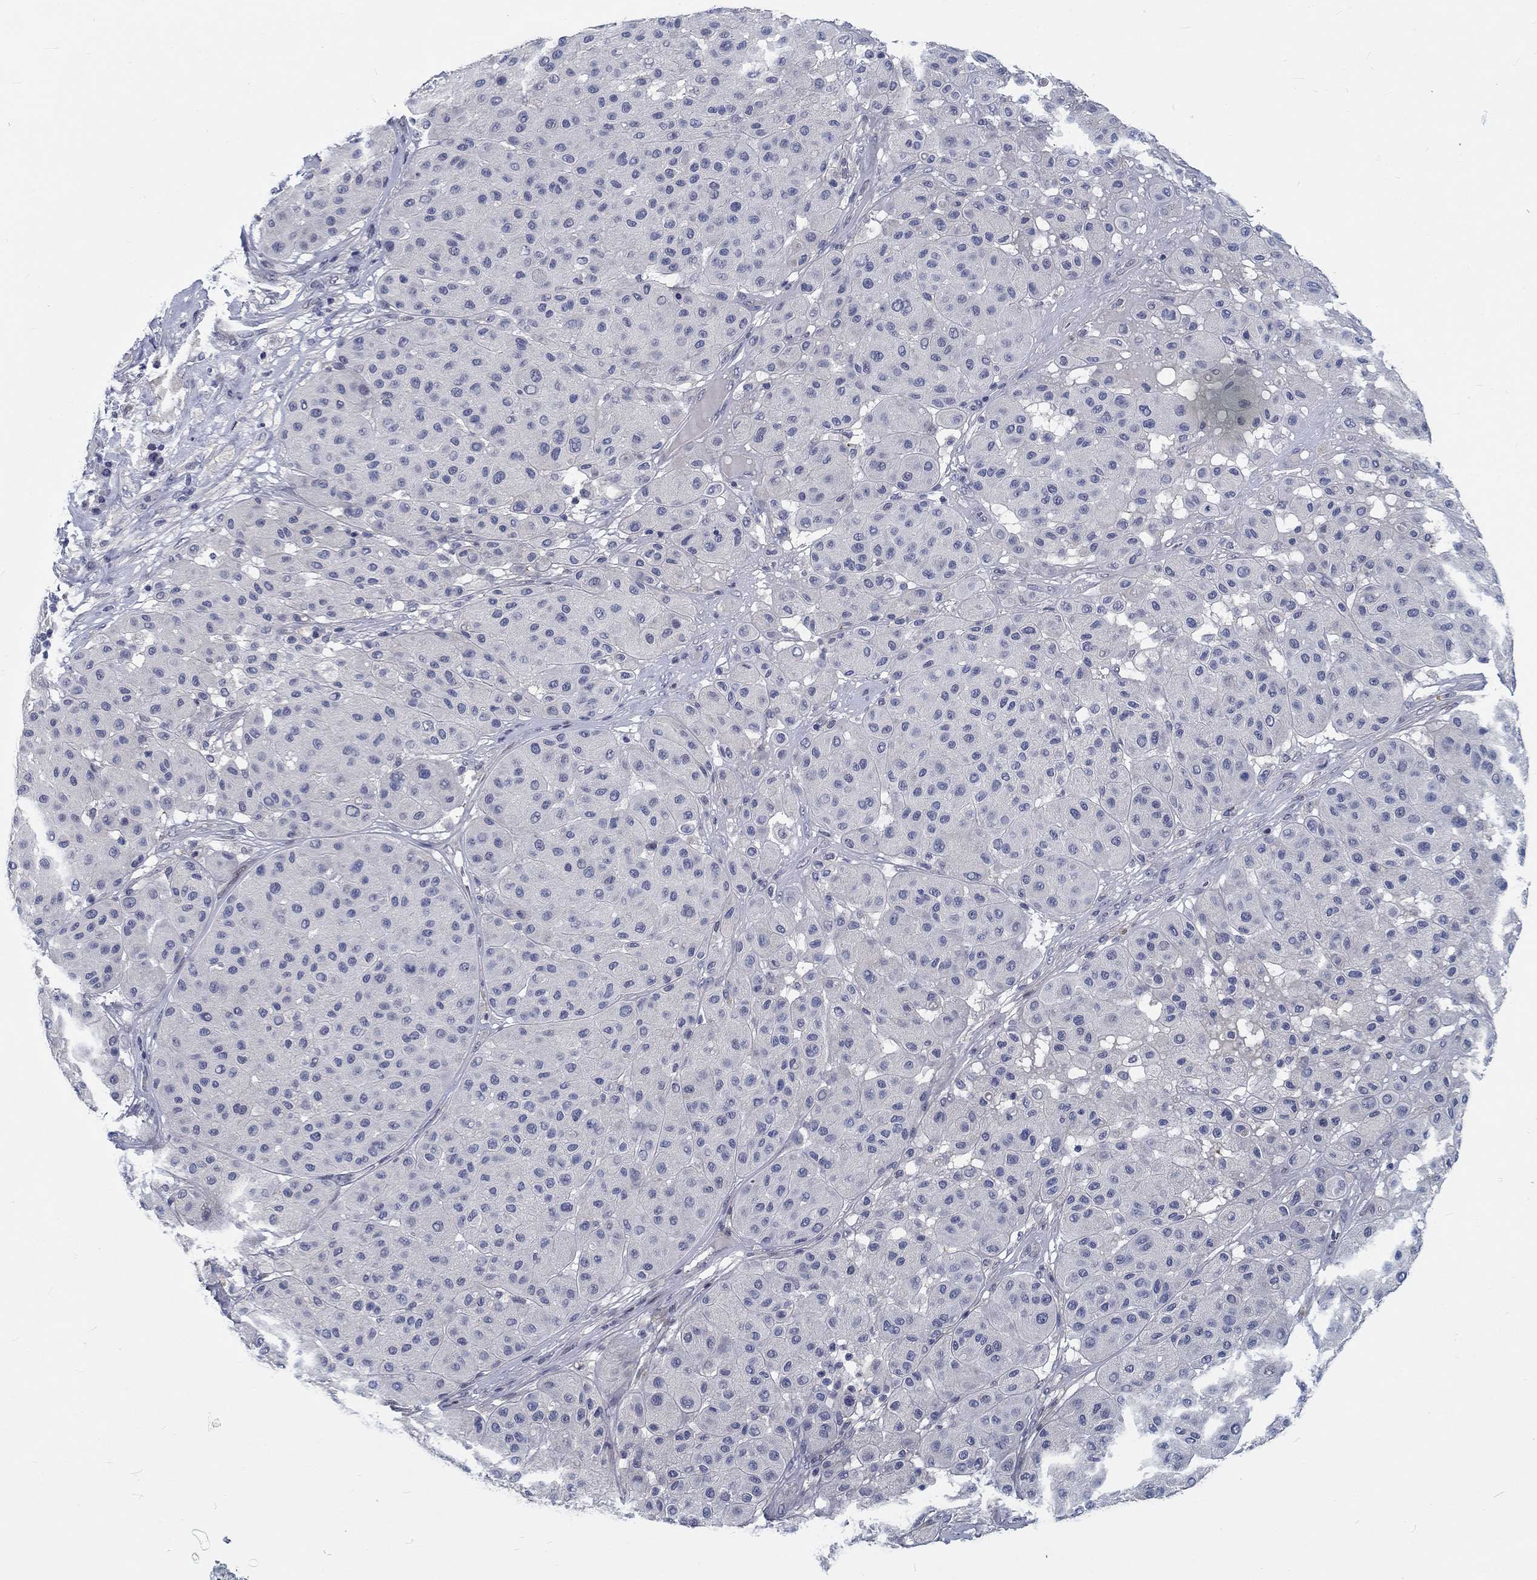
{"staining": {"intensity": "negative", "quantity": "none", "location": "none"}, "tissue": "melanoma", "cell_type": "Tumor cells", "image_type": "cancer", "snomed": [{"axis": "morphology", "description": "Malignant melanoma, Metastatic site"}, {"axis": "topography", "description": "Smooth muscle"}], "caption": "Photomicrograph shows no protein staining in tumor cells of malignant melanoma (metastatic site) tissue.", "gene": "MYBPC1", "patient": {"sex": "male", "age": 41}}